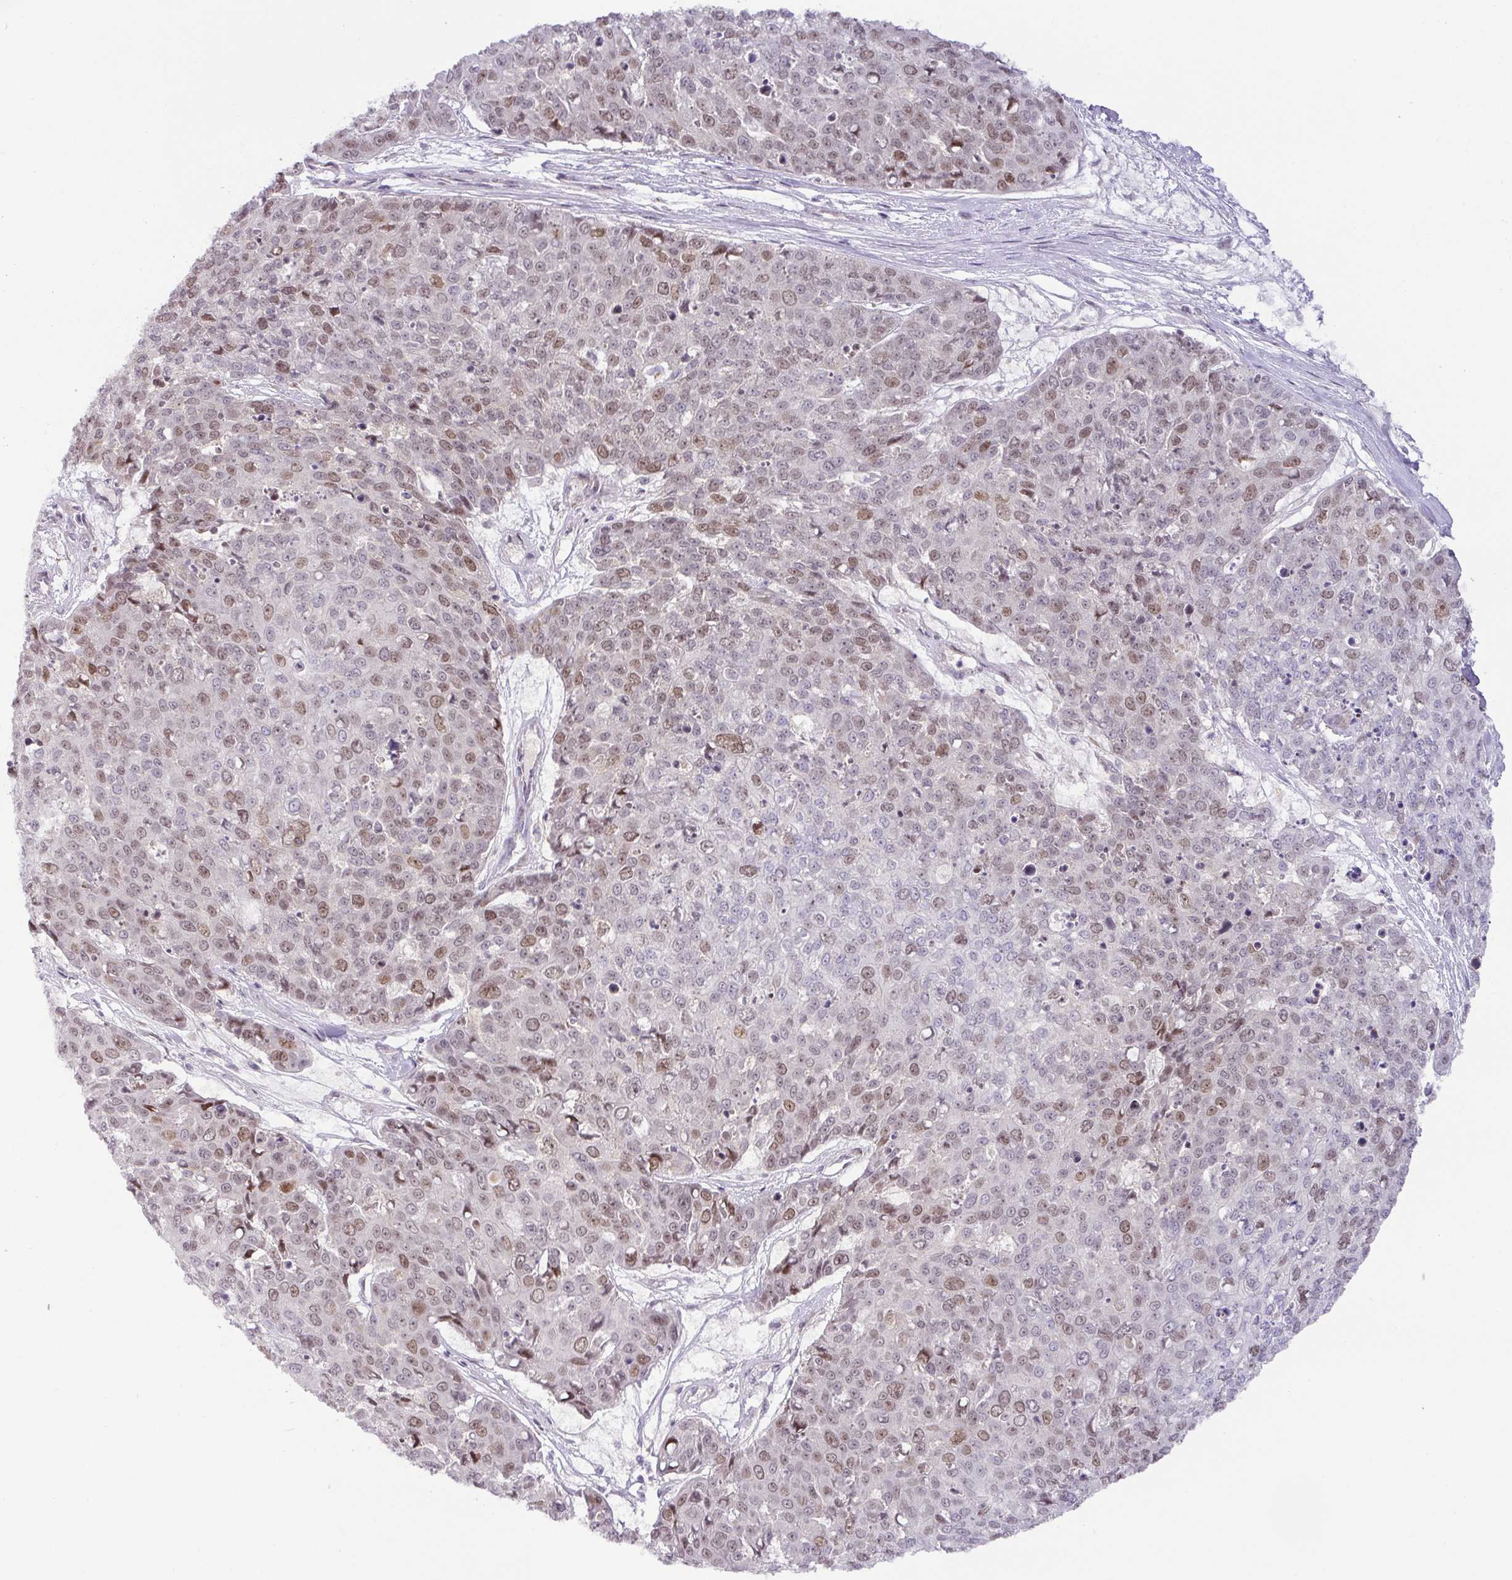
{"staining": {"intensity": "moderate", "quantity": "25%-75%", "location": "nuclear"}, "tissue": "skin cancer", "cell_type": "Tumor cells", "image_type": "cancer", "snomed": [{"axis": "morphology", "description": "Squamous cell carcinoma, NOS"}, {"axis": "topography", "description": "Skin"}], "caption": "Tumor cells demonstrate moderate nuclear positivity in about 25%-75% of cells in skin cancer (squamous cell carcinoma). The protein of interest is stained brown, and the nuclei are stained in blue (DAB (3,3'-diaminobenzidine) IHC with brightfield microscopy, high magnification).", "gene": "PARP2", "patient": {"sex": "male", "age": 71}}